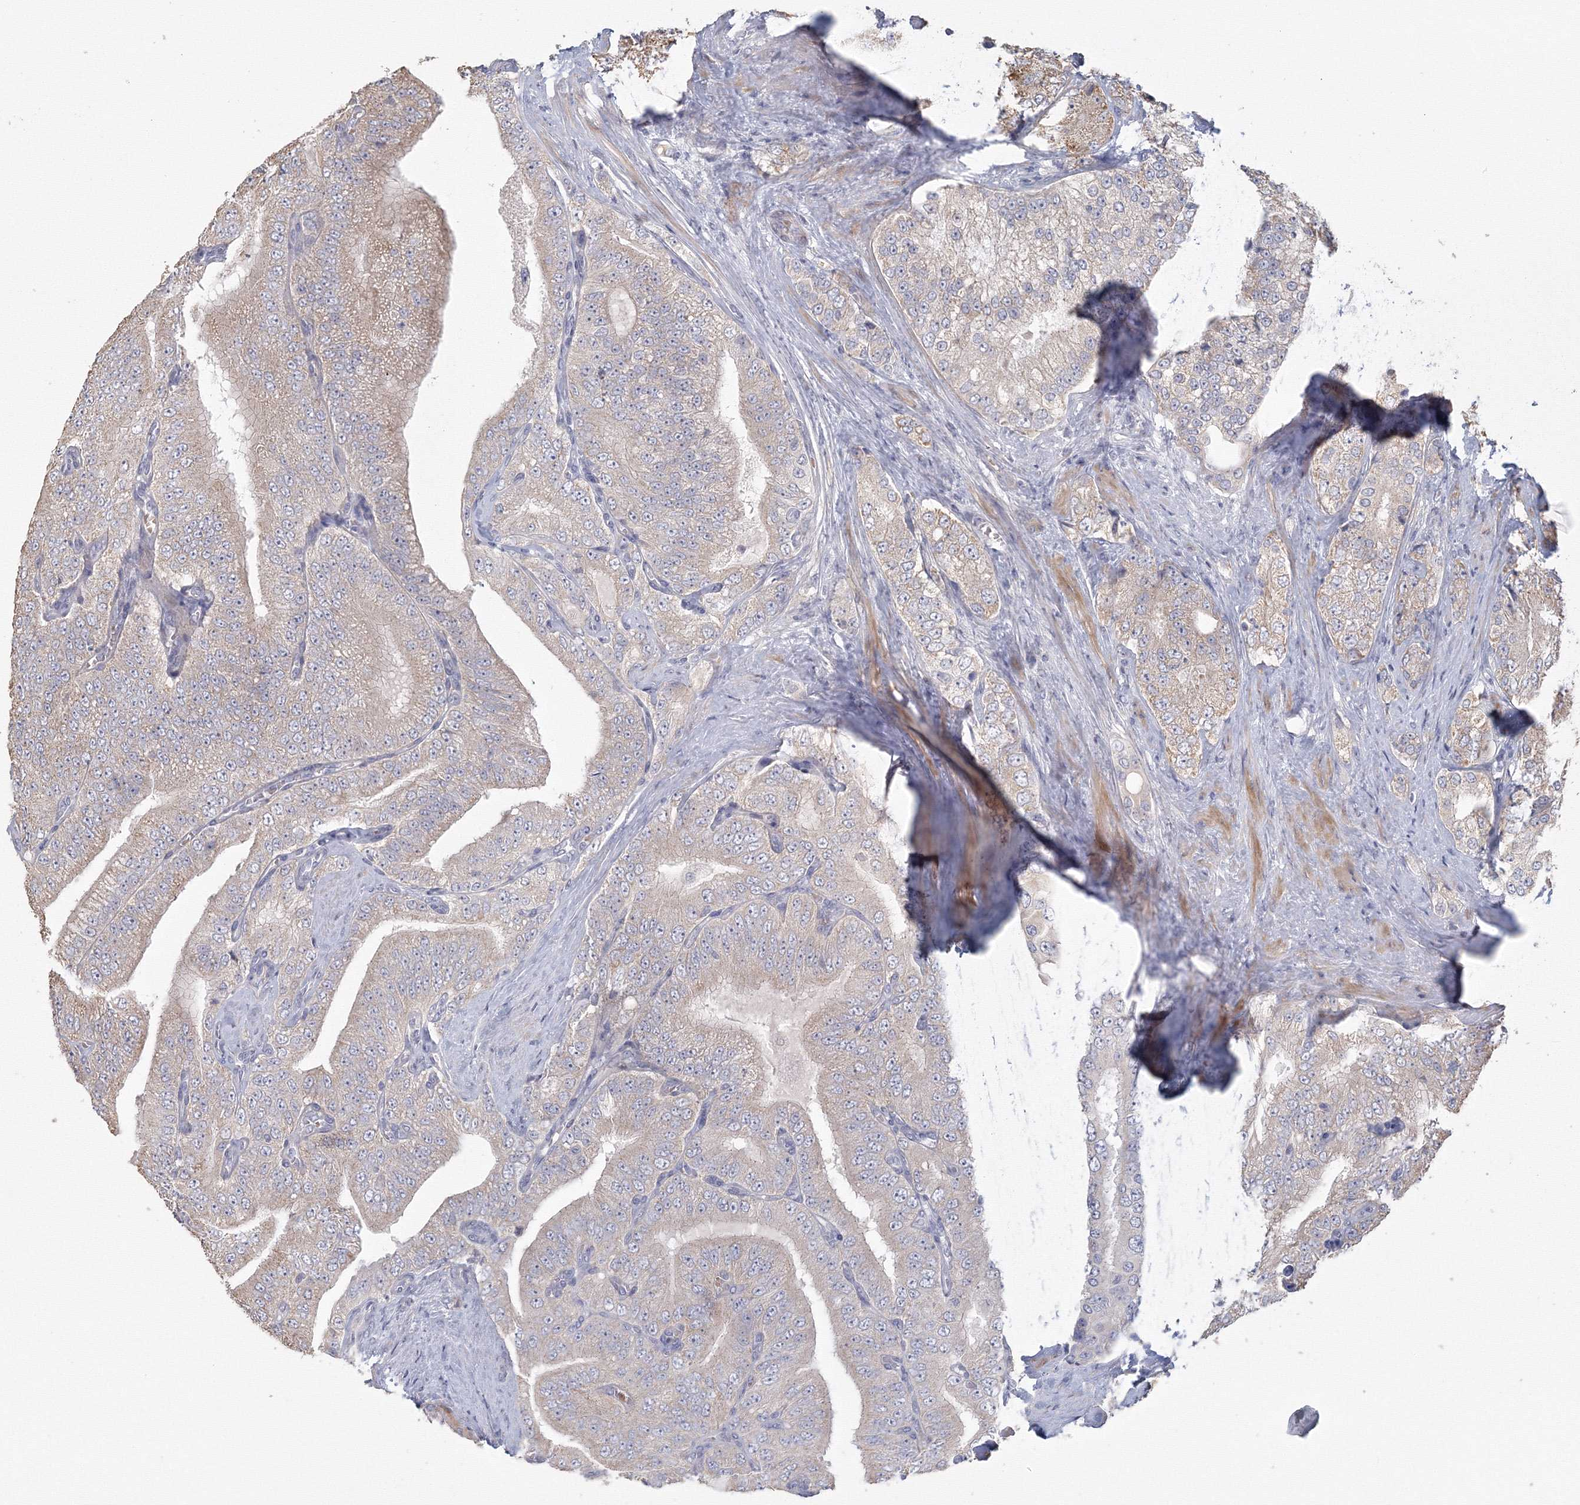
{"staining": {"intensity": "negative", "quantity": "none", "location": "none"}, "tissue": "prostate cancer", "cell_type": "Tumor cells", "image_type": "cancer", "snomed": [{"axis": "morphology", "description": "Adenocarcinoma, High grade"}, {"axis": "topography", "description": "Prostate"}], "caption": "The photomicrograph shows no significant staining in tumor cells of prostate cancer (adenocarcinoma (high-grade)).", "gene": "TACC2", "patient": {"sex": "male", "age": 58}}